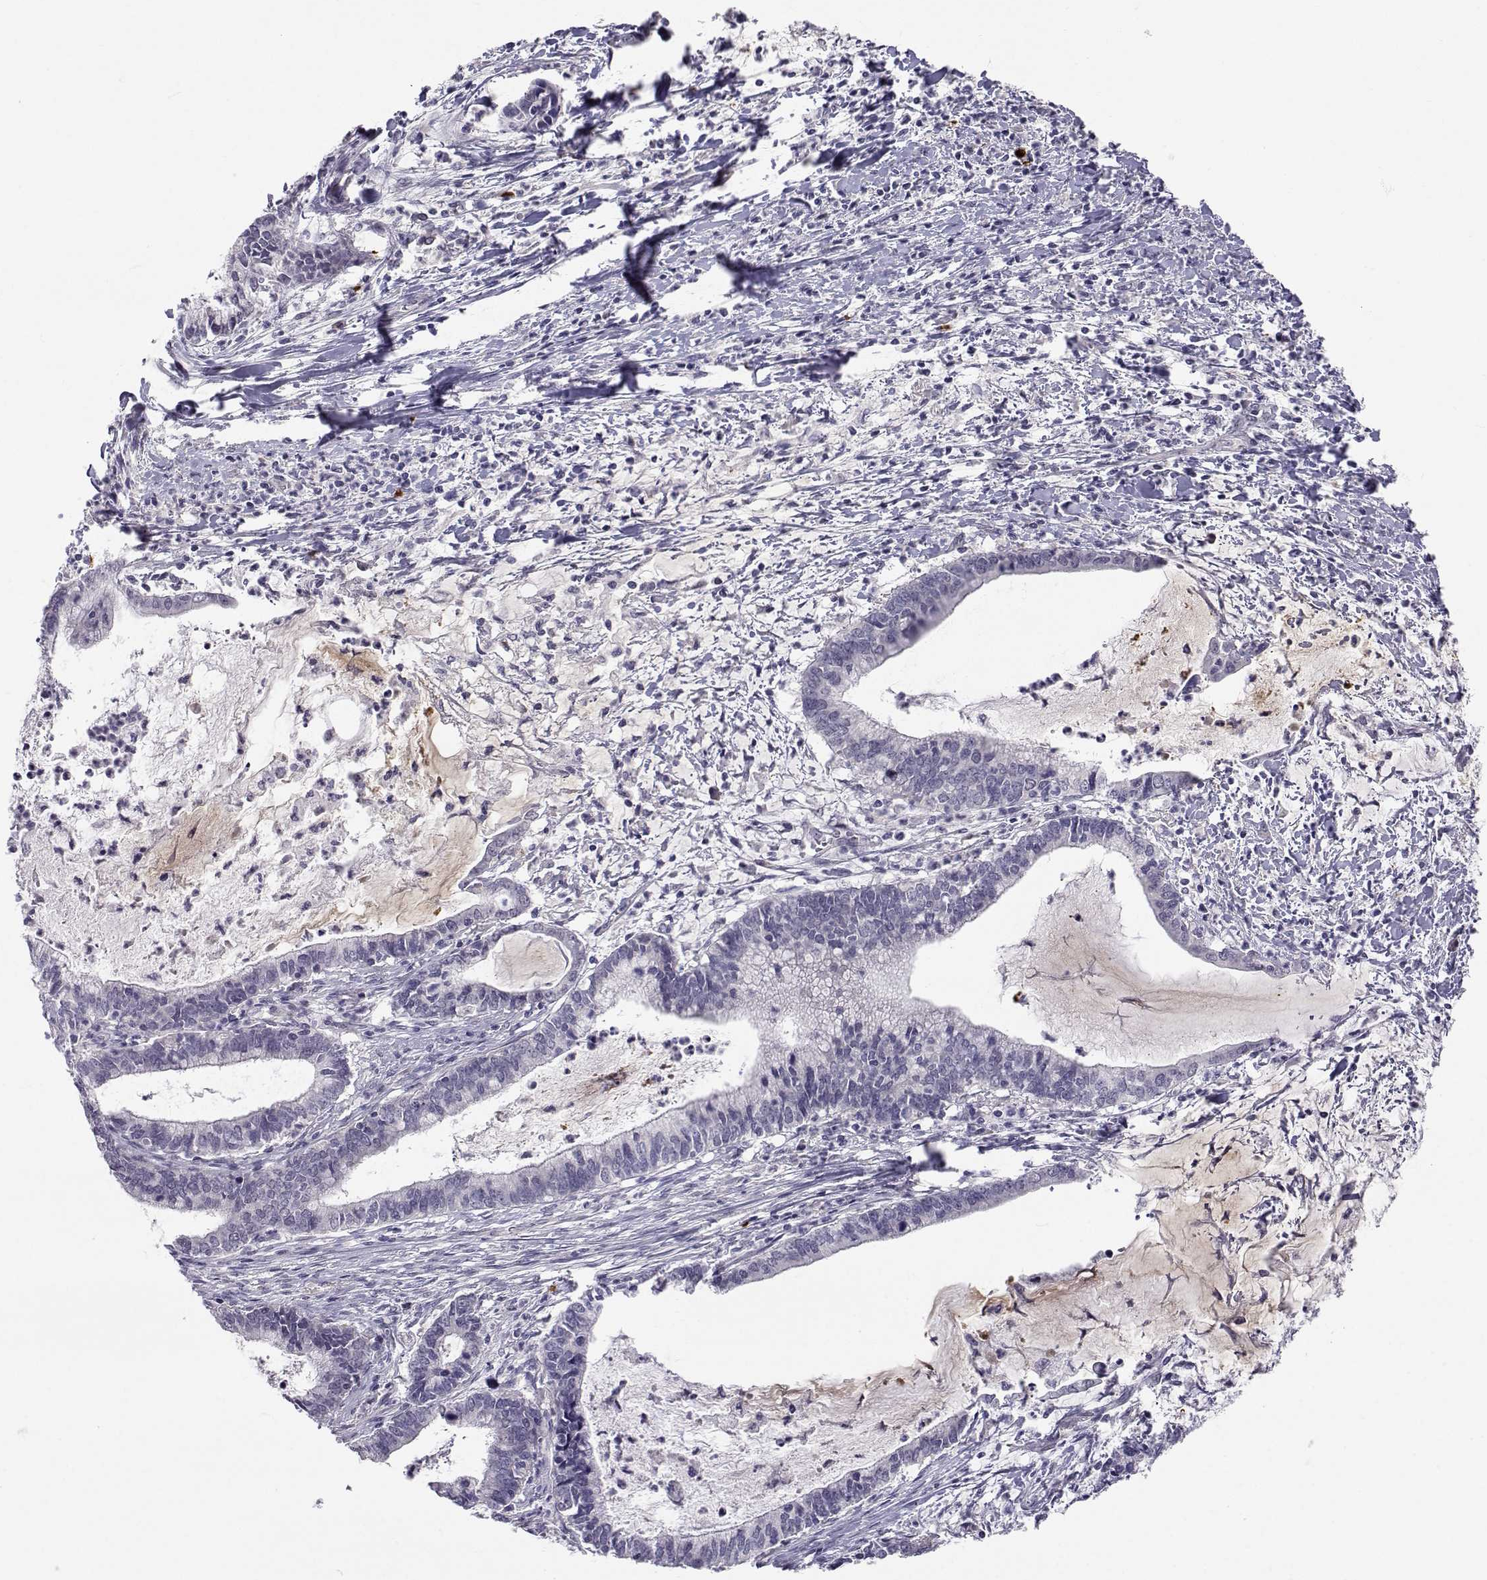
{"staining": {"intensity": "negative", "quantity": "none", "location": "none"}, "tissue": "cervical cancer", "cell_type": "Tumor cells", "image_type": "cancer", "snomed": [{"axis": "morphology", "description": "Adenocarcinoma, NOS"}, {"axis": "topography", "description": "Cervix"}], "caption": "High magnification brightfield microscopy of cervical cancer (adenocarcinoma) stained with DAB (3,3'-diaminobenzidine) (brown) and counterstained with hematoxylin (blue): tumor cells show no significant positivity.", "gene": "SLC6A3", "patient": {"sex": "female", "age": 42}}